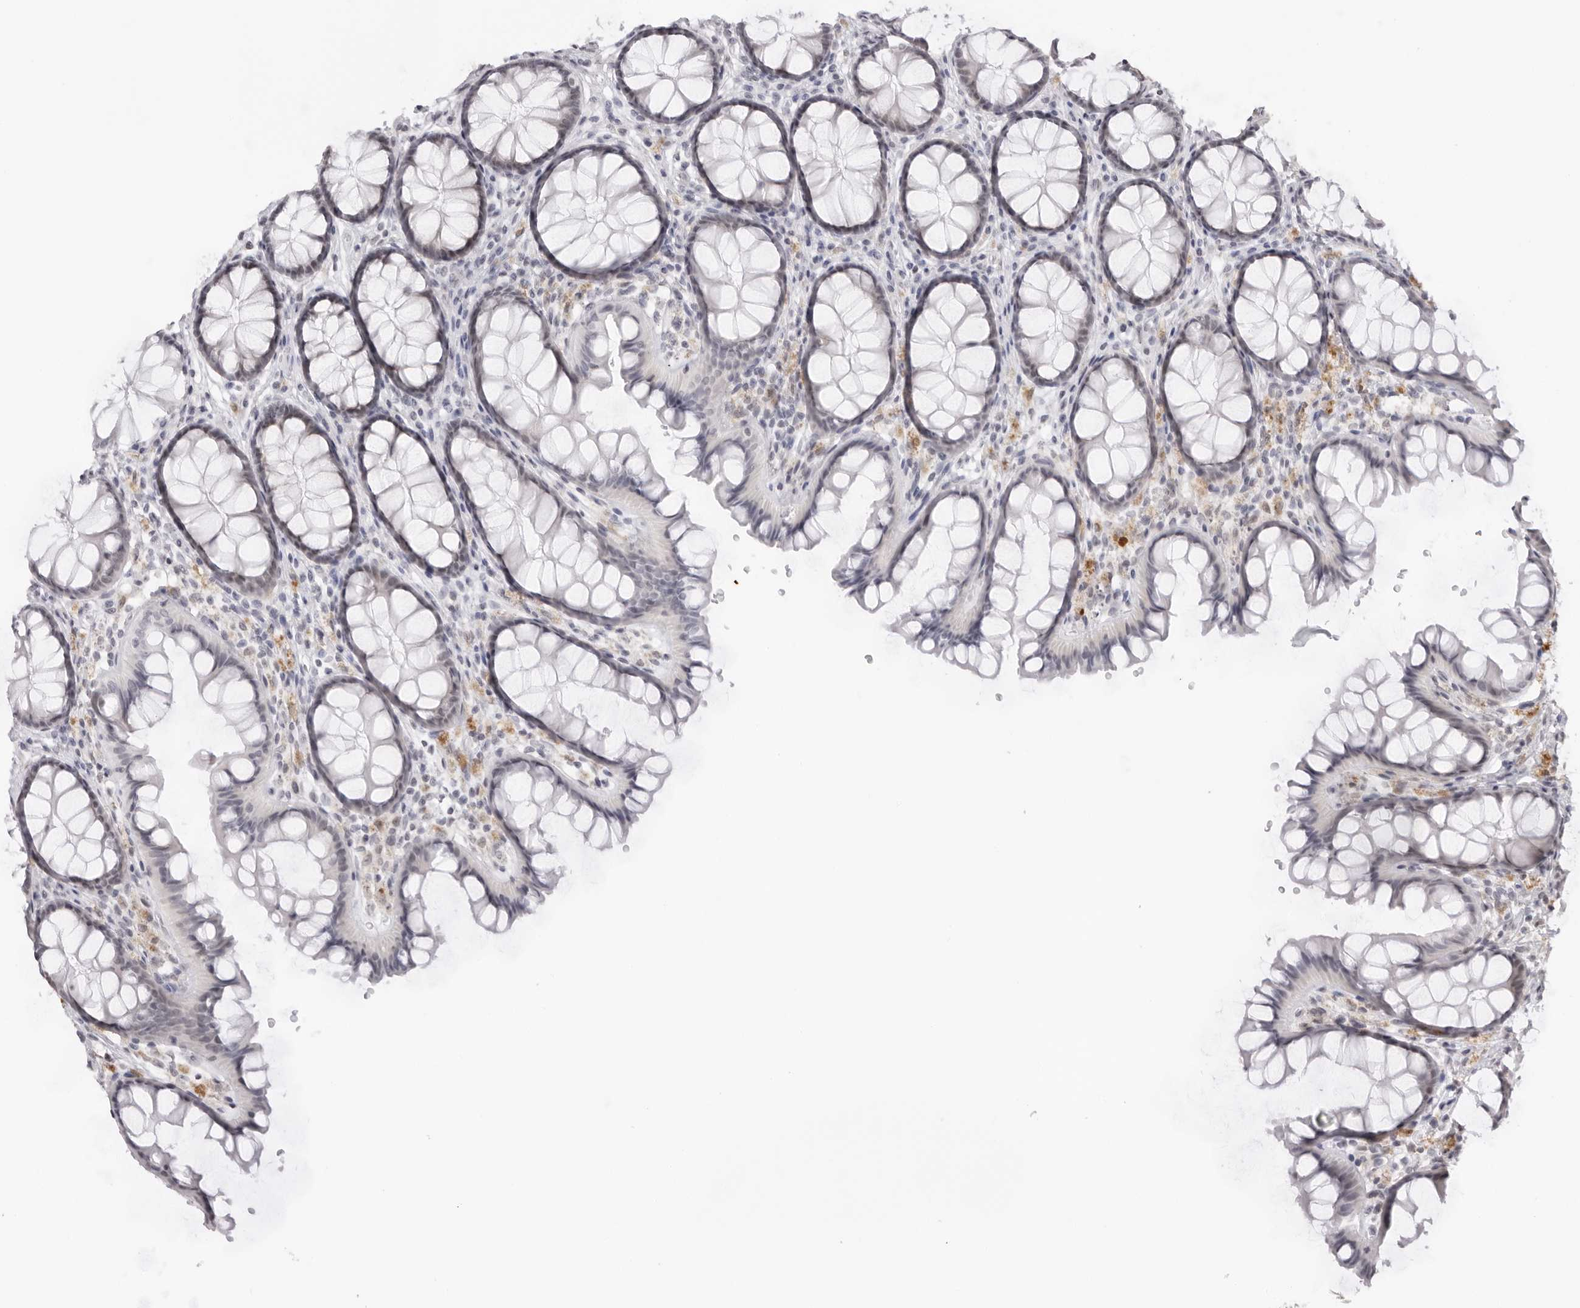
{"staining": {"intensity": "negative", "quantity": "none", "location": "none"}, "tissue": "colon", "cell_type": "Endothelial cells", "image_type": "normal", "snomed": [{"axis": "morphology", "description": "Normal tissue, NOS"}, {"axis": "topography", "description": "Colon"}], "caption": "DAB immunohistochemical staining of unremarkable colon reveals no significant expression in endothelial cells. The staining is performed using DAB (3,3'-diaminobenzidine) brown chromogen with nuclei counter-stained in using hematoxylin.", "gene": "KLK12", "patient": {"sex": "female", "age": 55}}